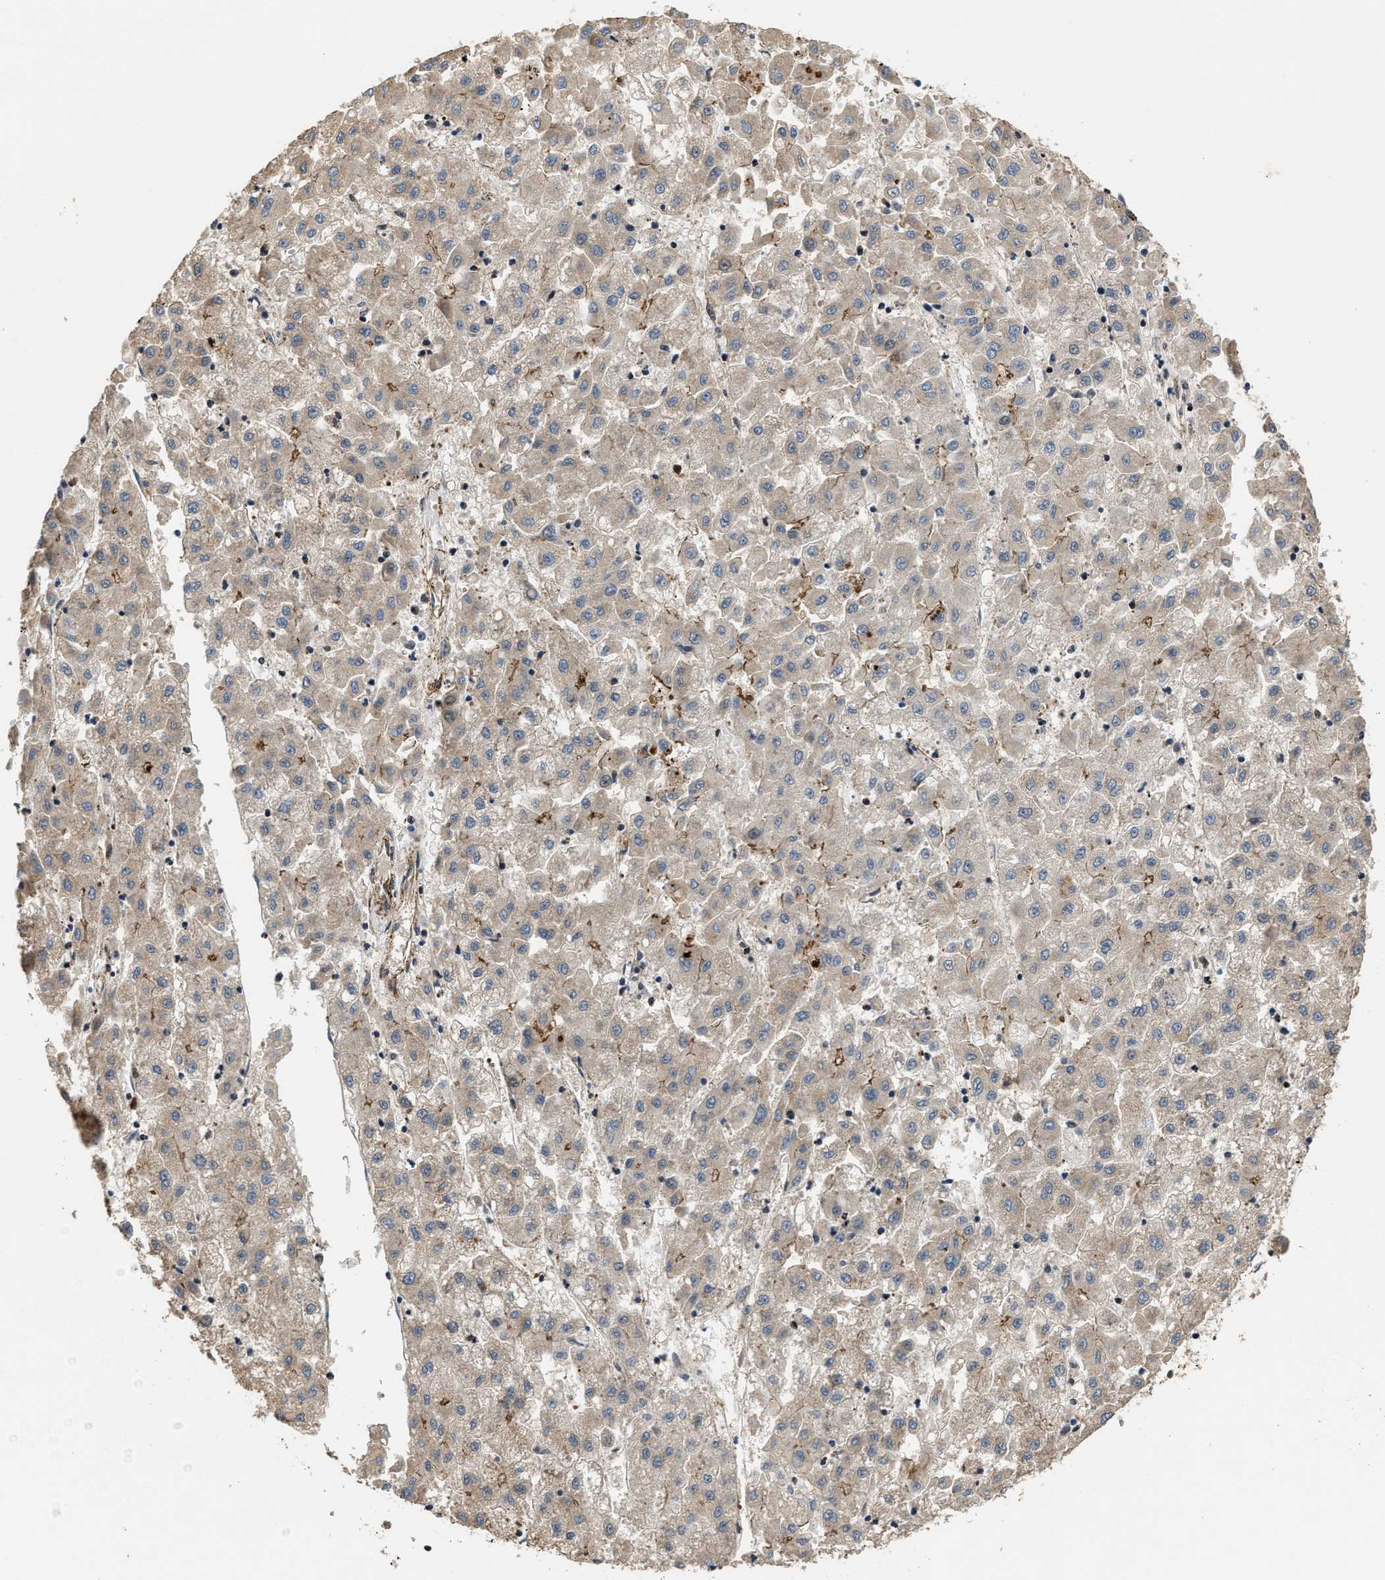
{"staining": {"intensity": "moderate", "quantity": "<25%", "location": "cytoplasmic/membranous"}, "tissue": "liver cancer", "cell_type": "Tumor cells", "image_type": "cancer", "snomed": [{"axis": "morphology", "description": "Carcinoma, Hepatocellular, NOS"}, {"axis": "topography", "description": "Liver"}], "caption": "Approximately <25% of tumor cells in hepatocellular carcinoma (liver) demonstrate moderate cytoplasmic/membranous protein positivity as visualized by brown immunohistochemical staining.", "gene": "DPF2", "patient": {"sex": "male", "age": 72}}